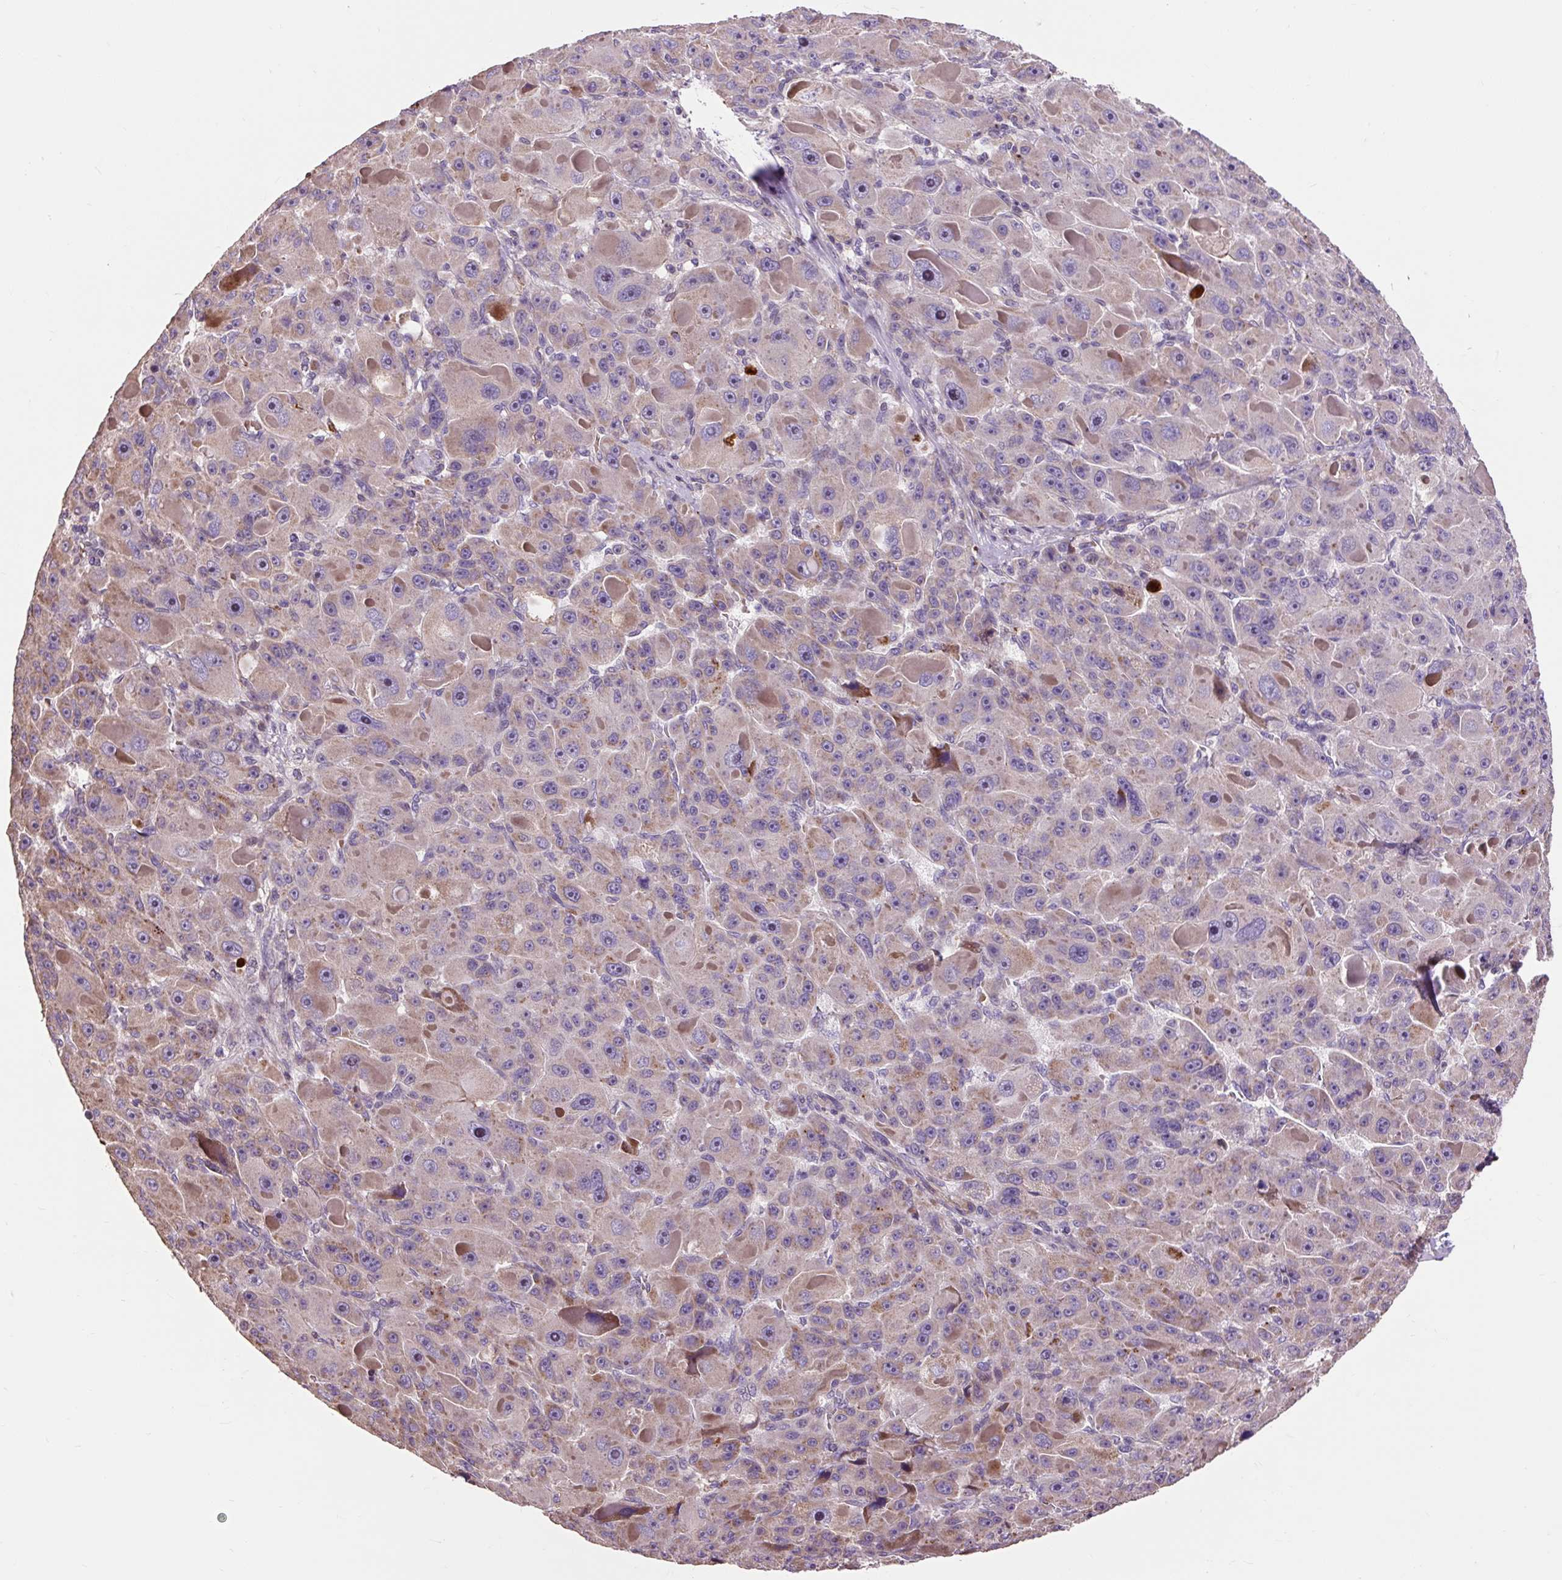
{"staining": {"intensity": "moderate", "quantity": "<25%", "location": "cytoplasmic/membranous"}, "tissue": "liver cancer", "cell_type": "Tumor cells", "image_type": "cancer", "snomed": [{"axis": "morphology", "description": "Carcinoma, Hepatocellular, NOS"}, {"axis": "topography", "description": "Liver"}], "caption": "A histopathology image of human liver cancer (hepatocellular carcinoma) stained for a protein exhibits moderate cytoplasmic/membranous brown staining in tumor cells. Ihc stains the protein of interest in brown and the nuclei are stained blue.", "gene": "PRIMPOL", "patient": {"sex": "male", "age": 76}}